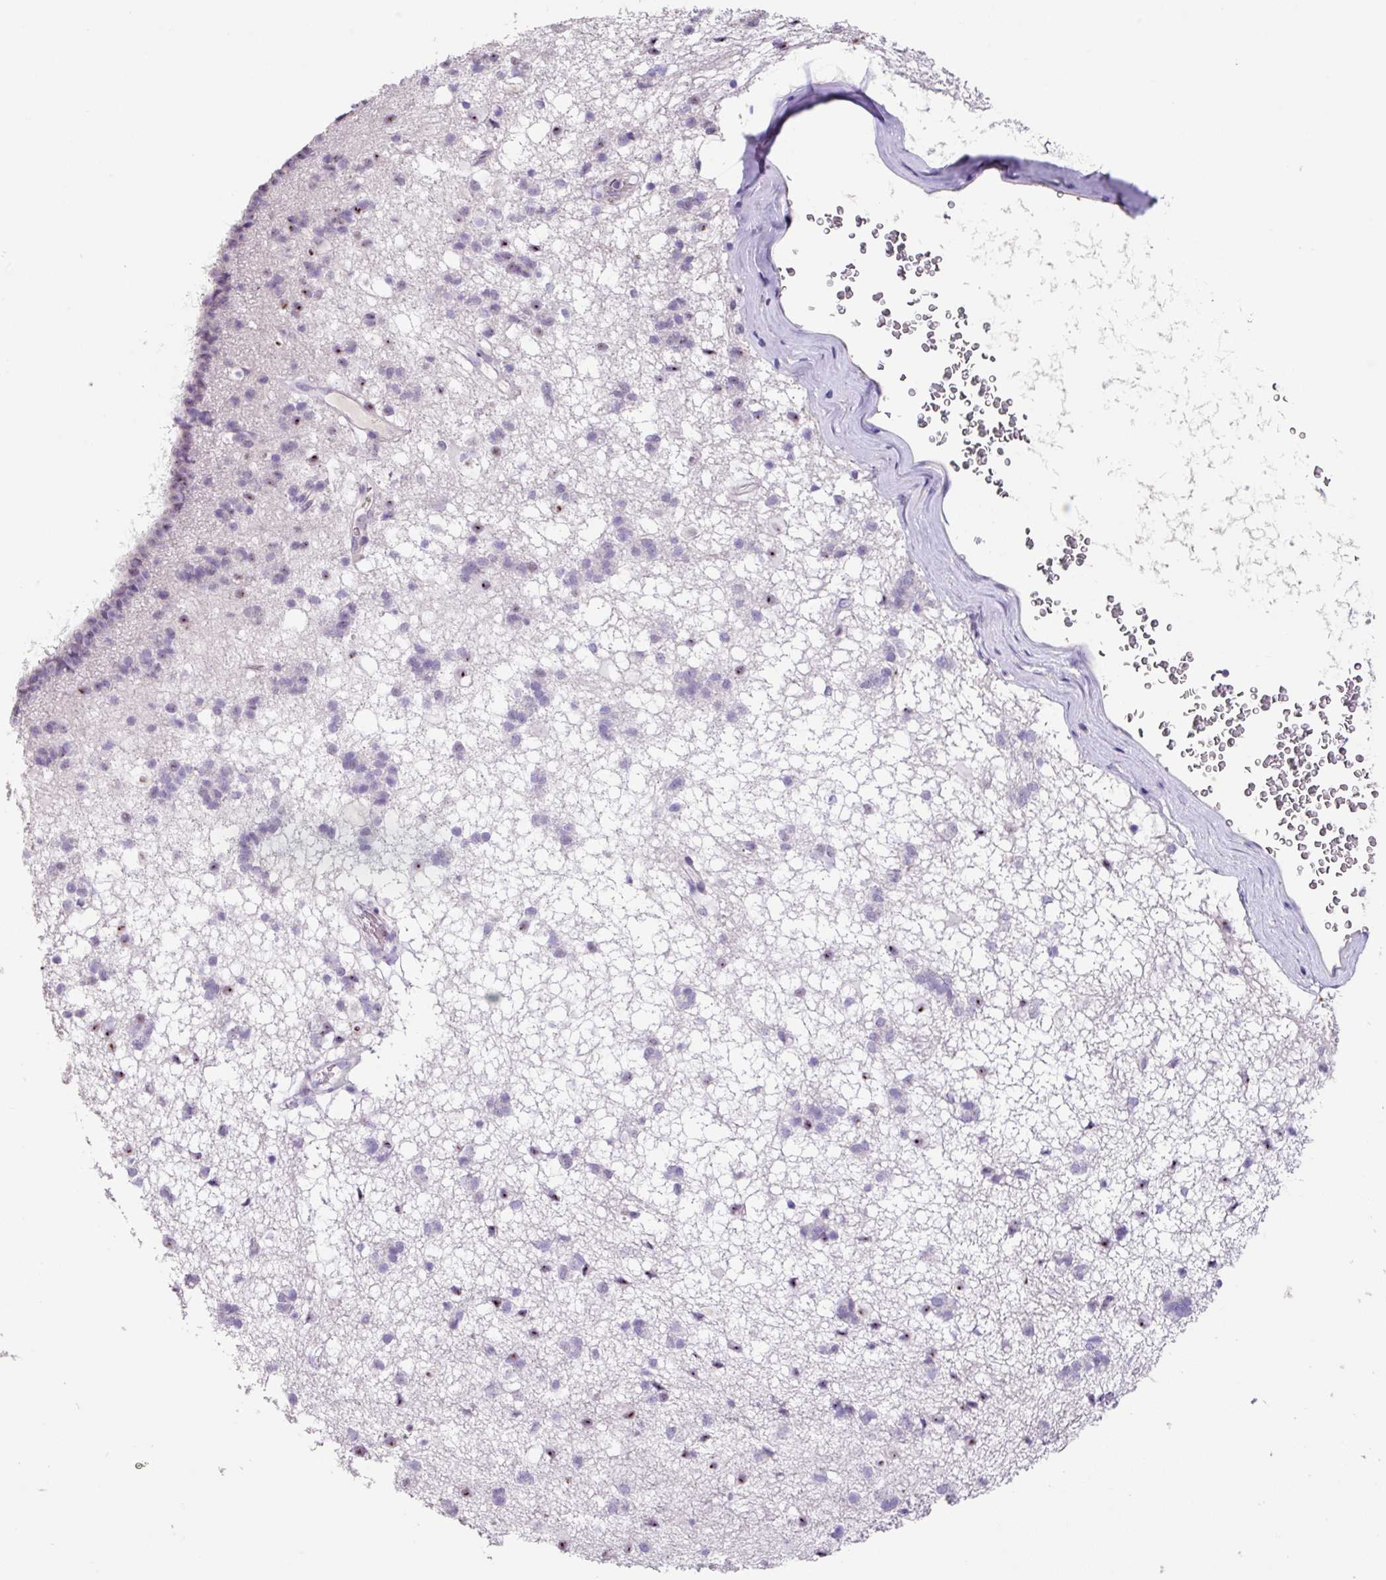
{"staining": {"intensity": "moderate", "quantity": "<25%", "location": "nuclear"}, "tissue": "caudate", "cell_type": "Glial cells", "image_type": "normal", "snomed": [{"axis": "morphology", "description": "Normal tissue, NOS"}, {"axis": "topography", "description": "Lateral ventricle wall"}], "caption": "Caudate stained for a protein reveals moderate nuclear positivity in glial cells. (DAB IHC, brown staining for protein, blue staining for nuclei).", "gene": "ZG16", "patient": {"sex": "male", "age": 58}}